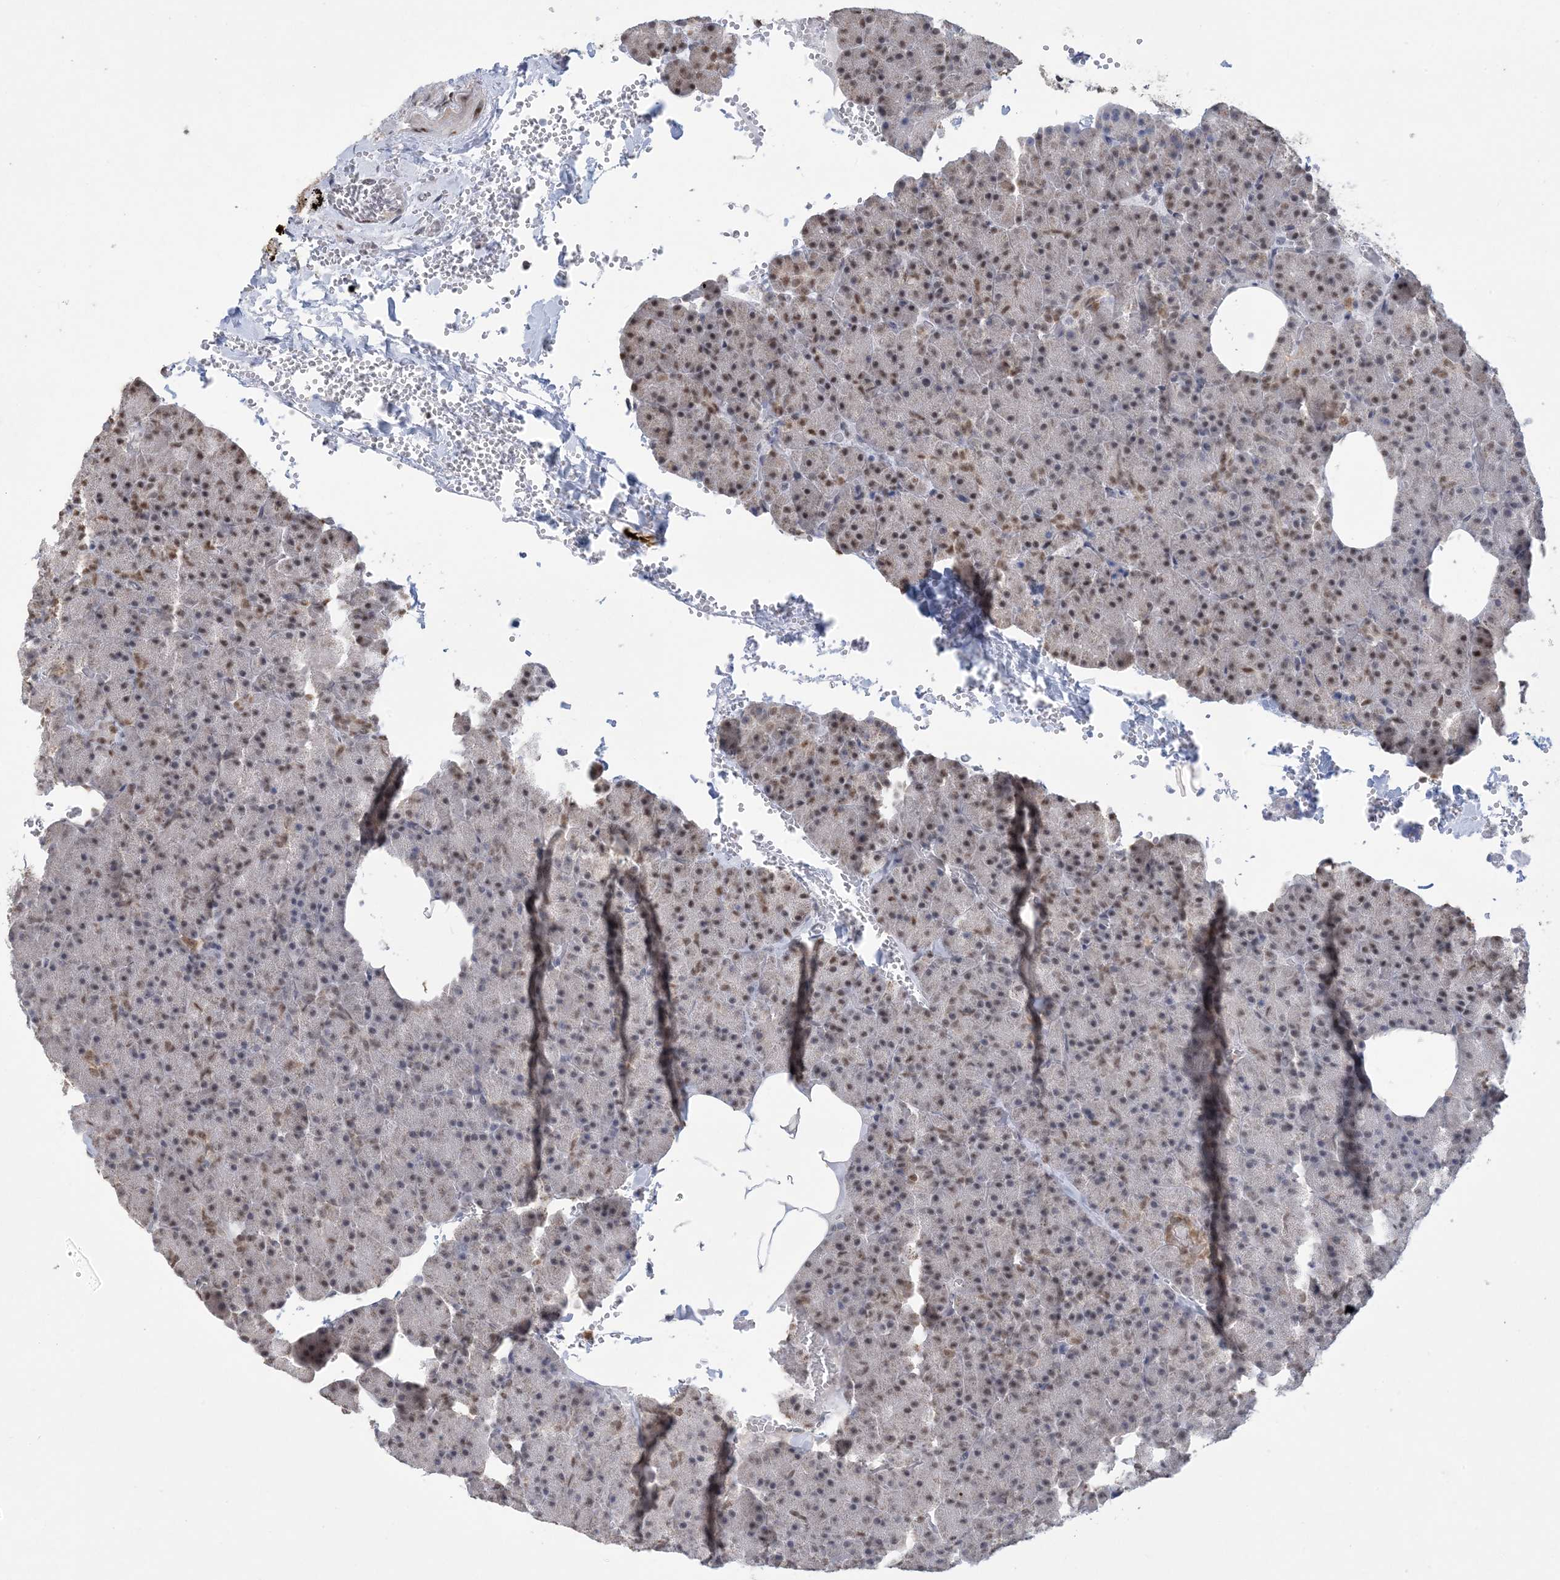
{"staining": {"intensity": "moderate", "quantity": ">75%", "location": "nuclear"}, "tissue": "pancreas", "cell_type": "Exocrine glandular cells", "image_type": "normal", "snomed": [{"axis": "morphology", "description": "Normal tissue, NOS"}, {"axis": "morphology", "description": "Carcinoid, malignant, NOS"}, {"axis": "topography", "description": "Pancreas"}], "caption": "This photomicrograph reveals unremarkable pancreas stained with IHC to label a protein in brown. The nuclear of exocrine glandular cells show moderate positivity for the protein. Nuclei are counter-stained blue.", "gene": "TRMT10C", "patient": {"sex": "female", "age": 35}}